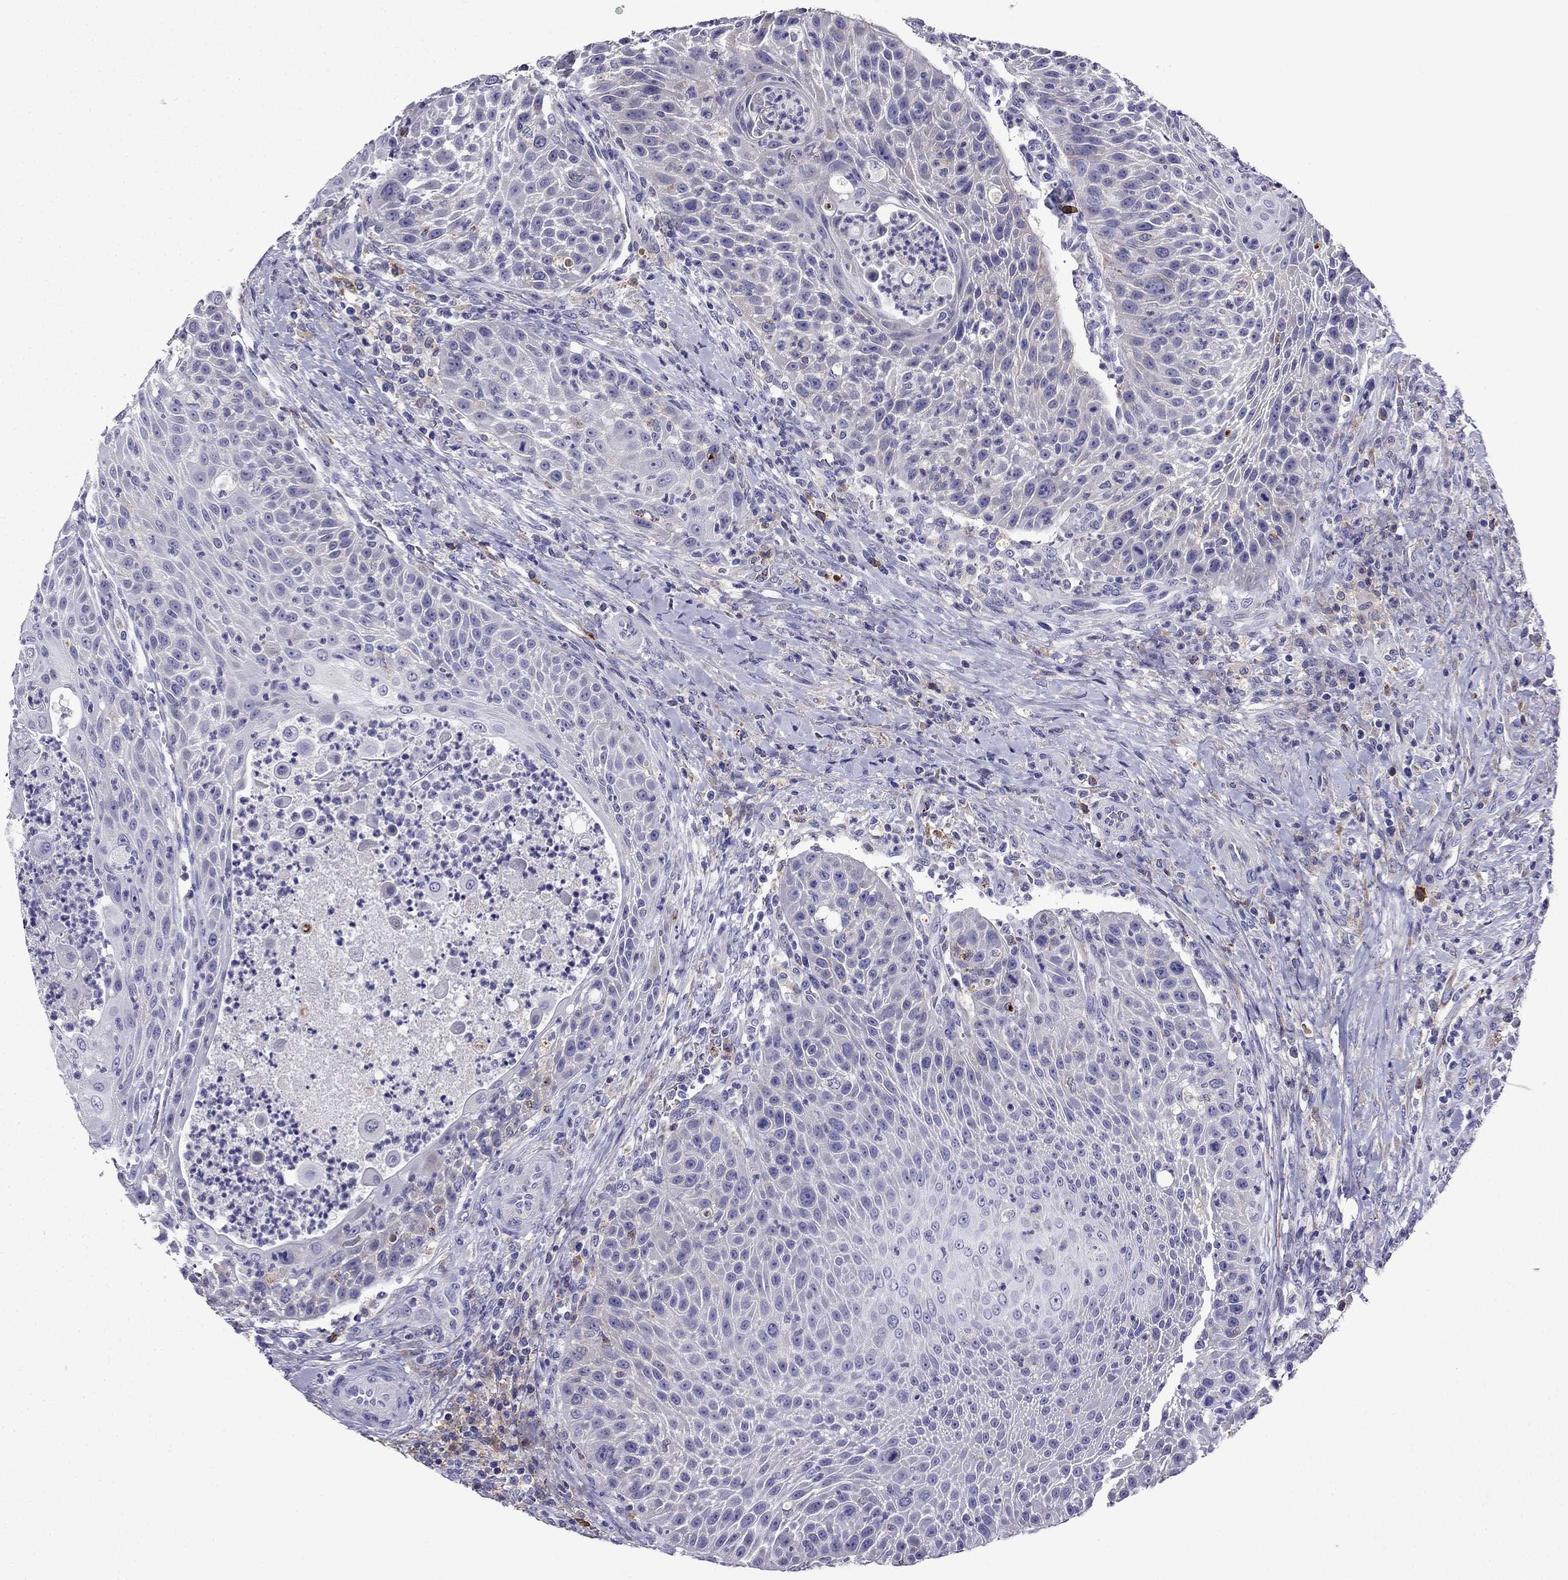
{"staining": {"intensity": "negative", "quantity": "none", "location": "none"}, "tissue": "head and neck cancer", "cell_type": "Tumor cells", "image_type": "cancer", "snomed": [{"axis": "morphology", "description": "Squamous cell carcinoma, NOS"}, {"axis": "topography", "description": "Head-Neck"}], "caption": "Immunohistochemistry image of head and neck cancer (squamous cell carcinoma) stained for a protein (brown), which exhibits no expression in tumor cells. (Brightfield microscopy of DAB (3,3'-diaminobenzidine) immunohistochemistry at high magnification).", "gene": "TSSK4", "patient": {"sex": "male", "age": 69}}